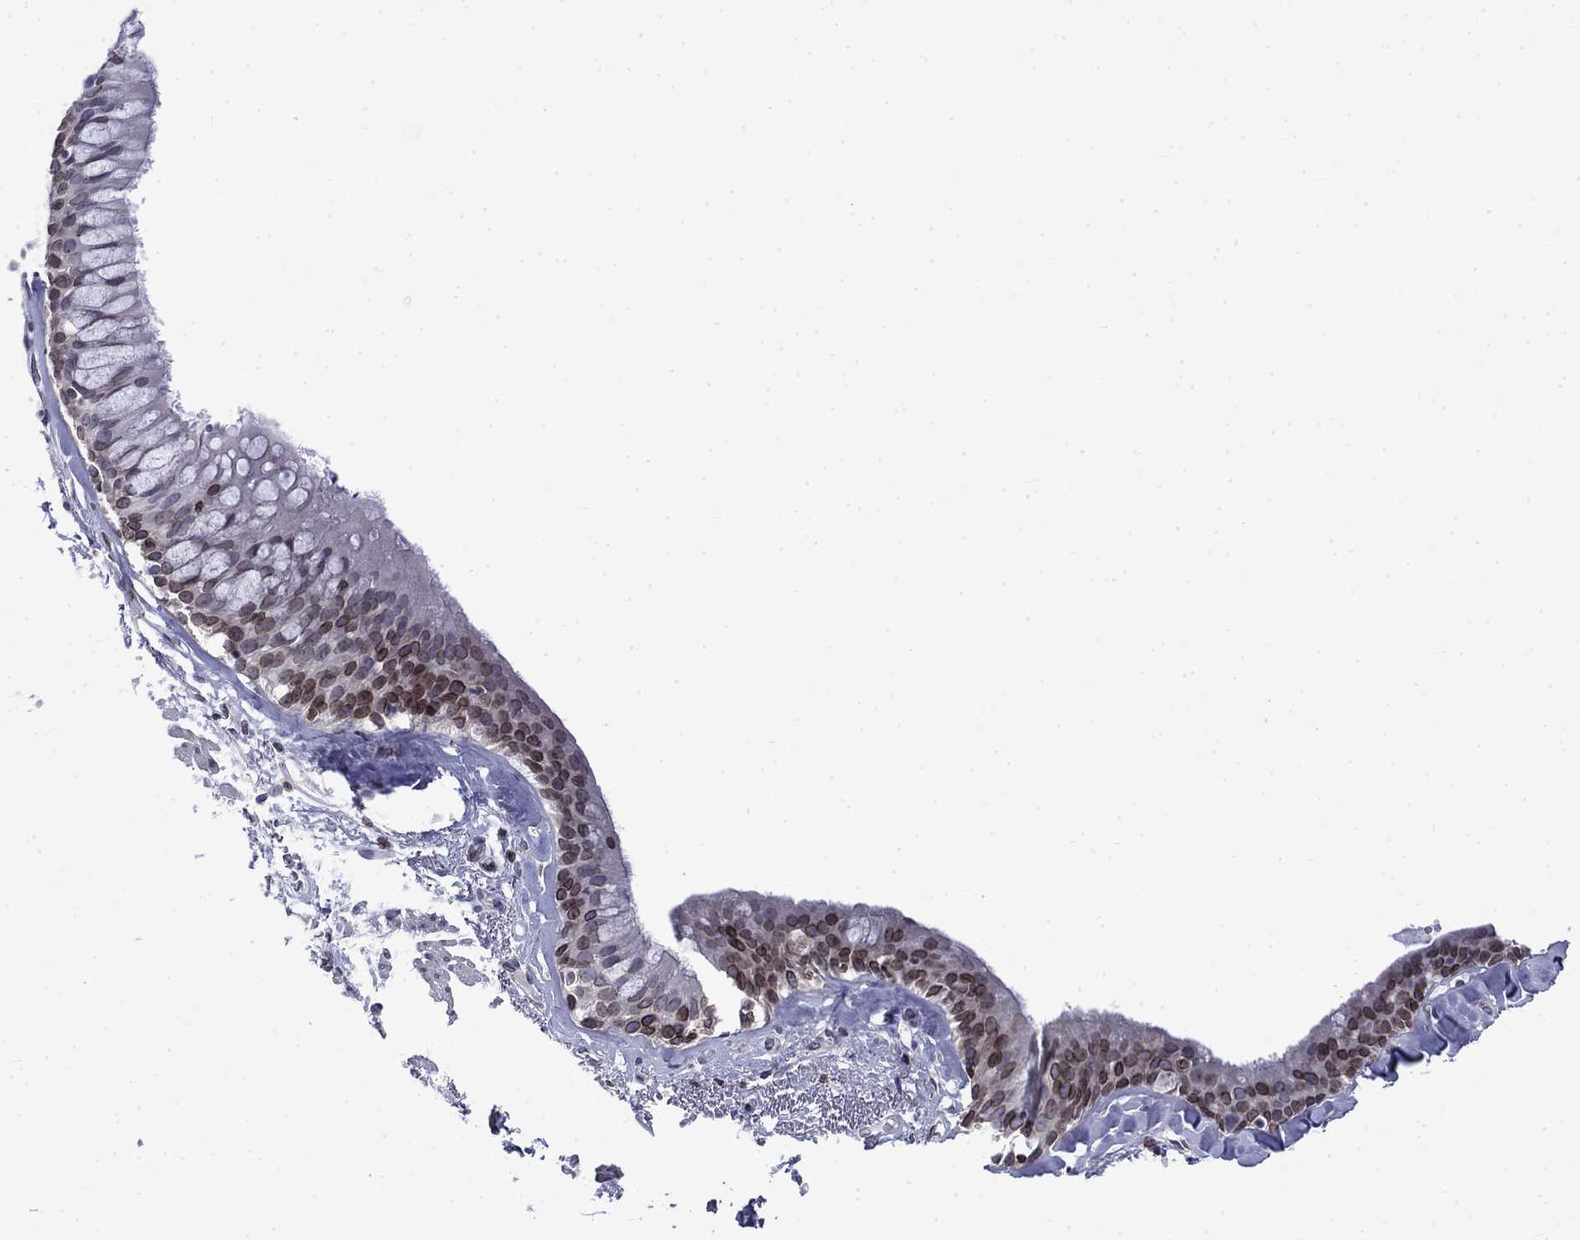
{"staining": {"intensity": "strong", "quantity": "25%-75%", "location": "cytoplasmic/membranous,nuclear"}, "tissue": "bronchus", "cell_type": "Respiratory epithelial cells", "image_type": "normal", "snomed": [{"axis": "morphology", "description": "Normal tissue, NOS"}, {"axis": "topography", "description": "Bronchus"}, {"axis": "topography", "description": "Lung"}], "caption": "Protein staining exhibits strong cytoplasmic/membranous,nuclear positivity in about 25%-75% of respiratory epithelial cells in unremarkable bronchus.", "gene": "SLA", "patient": {"sex": "female", "age": 57}}